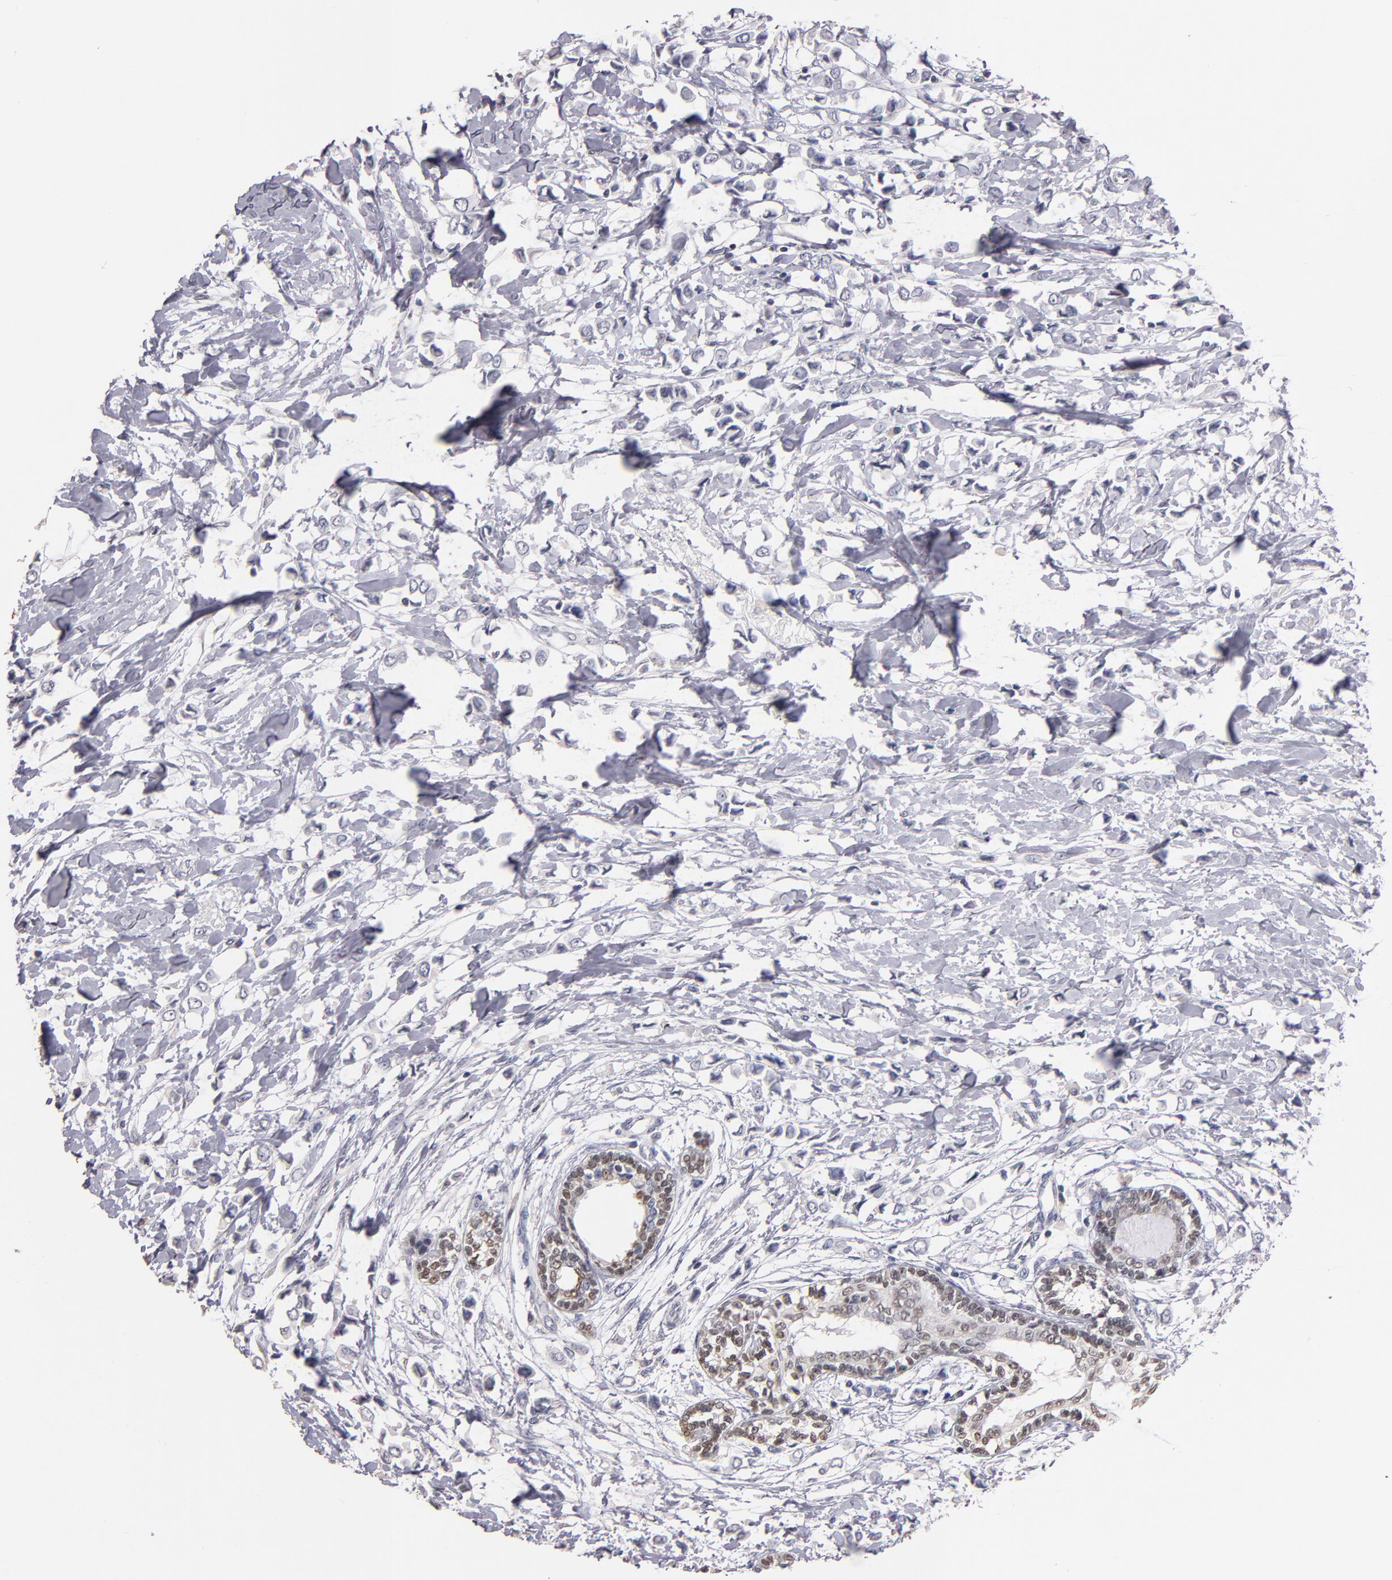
{"staining": {"intensity": "negative", "quantity": "none", "location": "none"}, "tissue": "breast cancer", "cell_type": "Tumor cells", "image_type": "cancer", "snomed": [{"axis": "morphology", "description": "Lobular carcinoma"}, {"axis": "topography", "description": "Breast"}], "caption": "IHC image of neoplastic tissue: human breast cancer (lobular carcinoma) stained with DAB exhibits no significant protein staining in tumor cells.", "gene": "SOX10", "patient": {"sex": "female", "age": 51}}